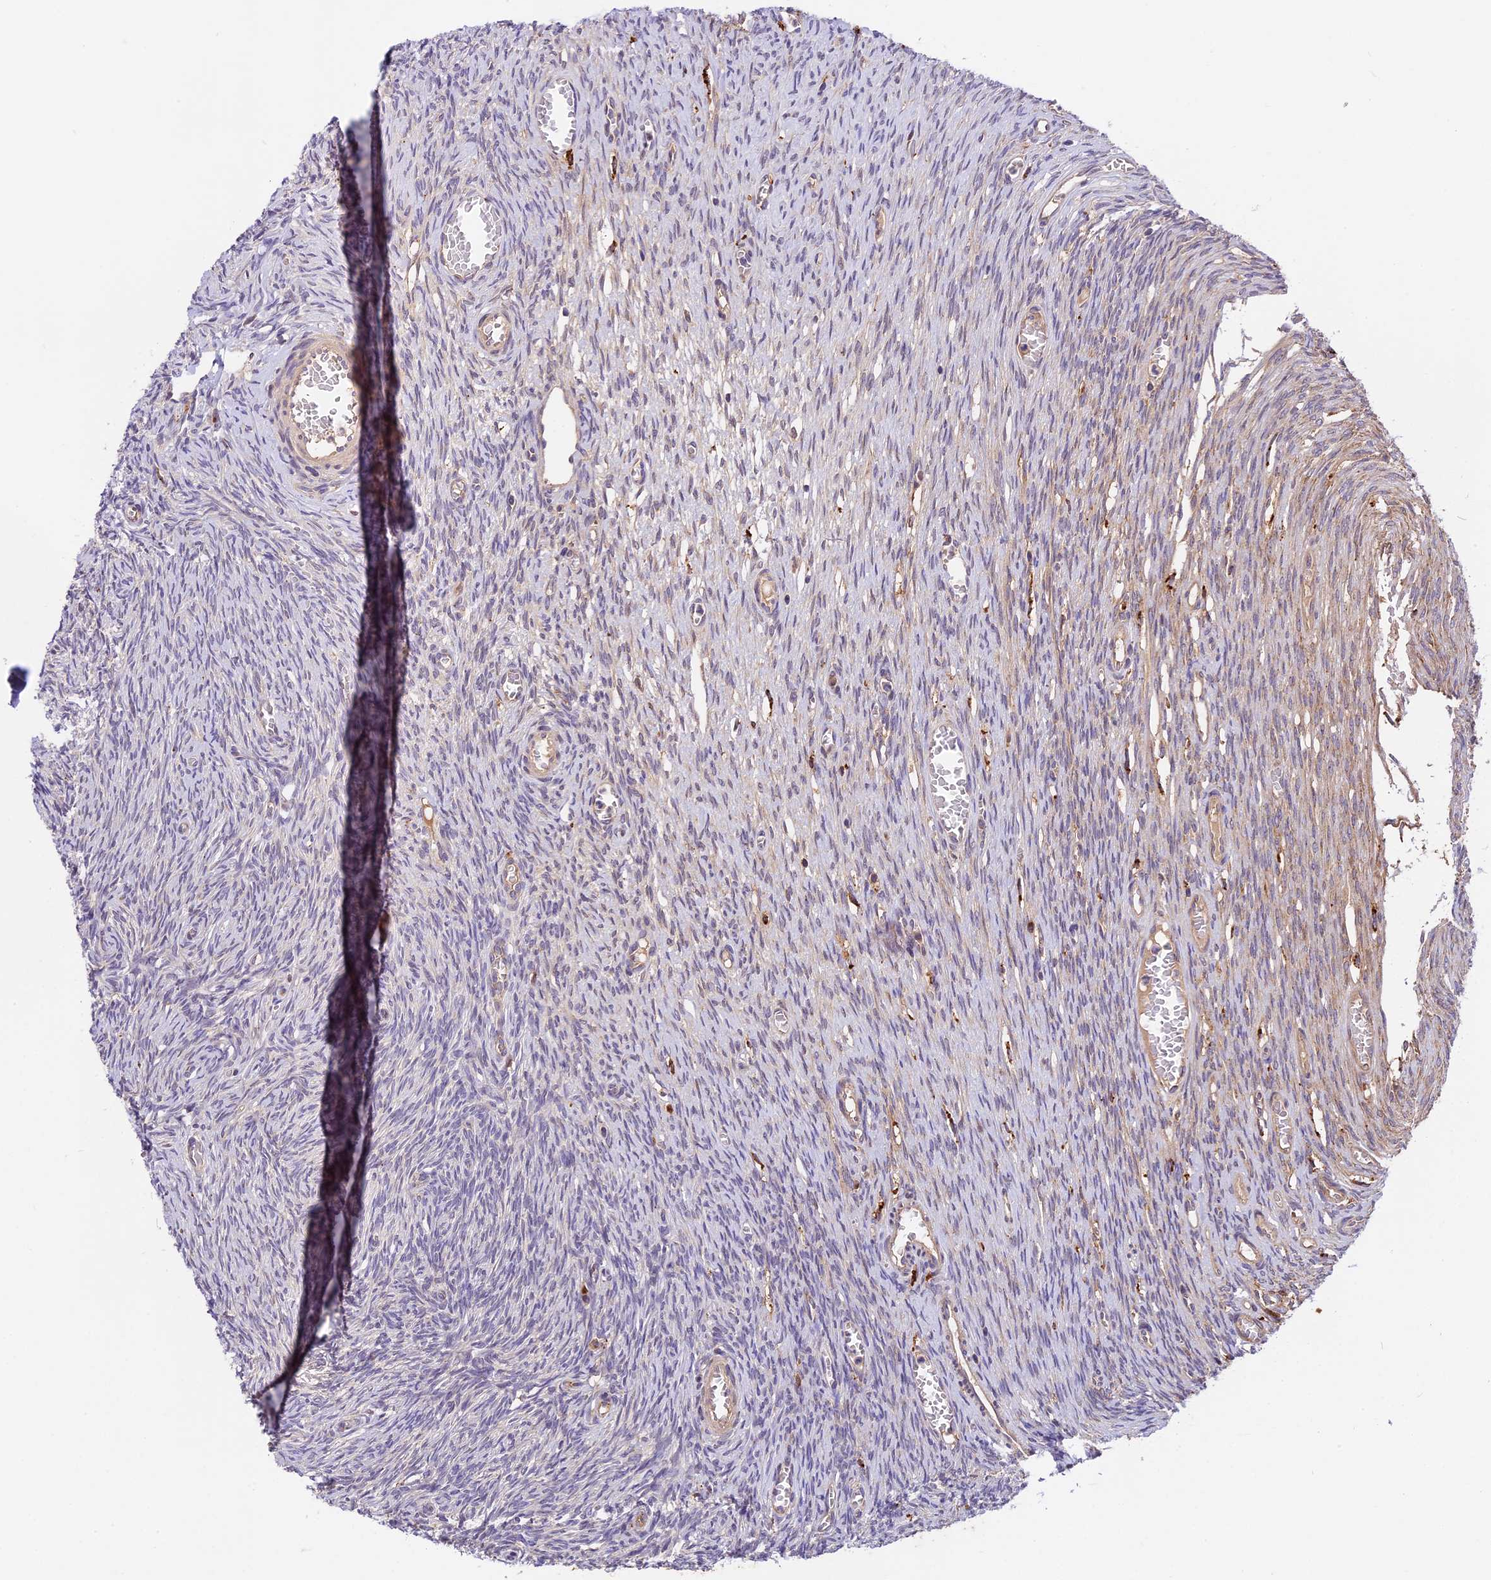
{"staining": {"intensity": "moderate", "quantity": ">75%", "location": "cytoplasmic/membranous"}, "tissue": "ovary", "cell_type": "Follicle cells", "image_type": "normal", "snomed": [{"axis": "morphology", "description": "Normal tissue, NOS"}, {"axis": "topography", "description": "Ovary"}], "caption": "Immunohistochemical staining of benign ovary reveals >75% levels of moderate cytoplasmic/membranous protein staining in about >75% of follicle cells. Nuclei are stained in blue.", "gene": "COPE", "patient": {"sex": "female", "age": 44}}